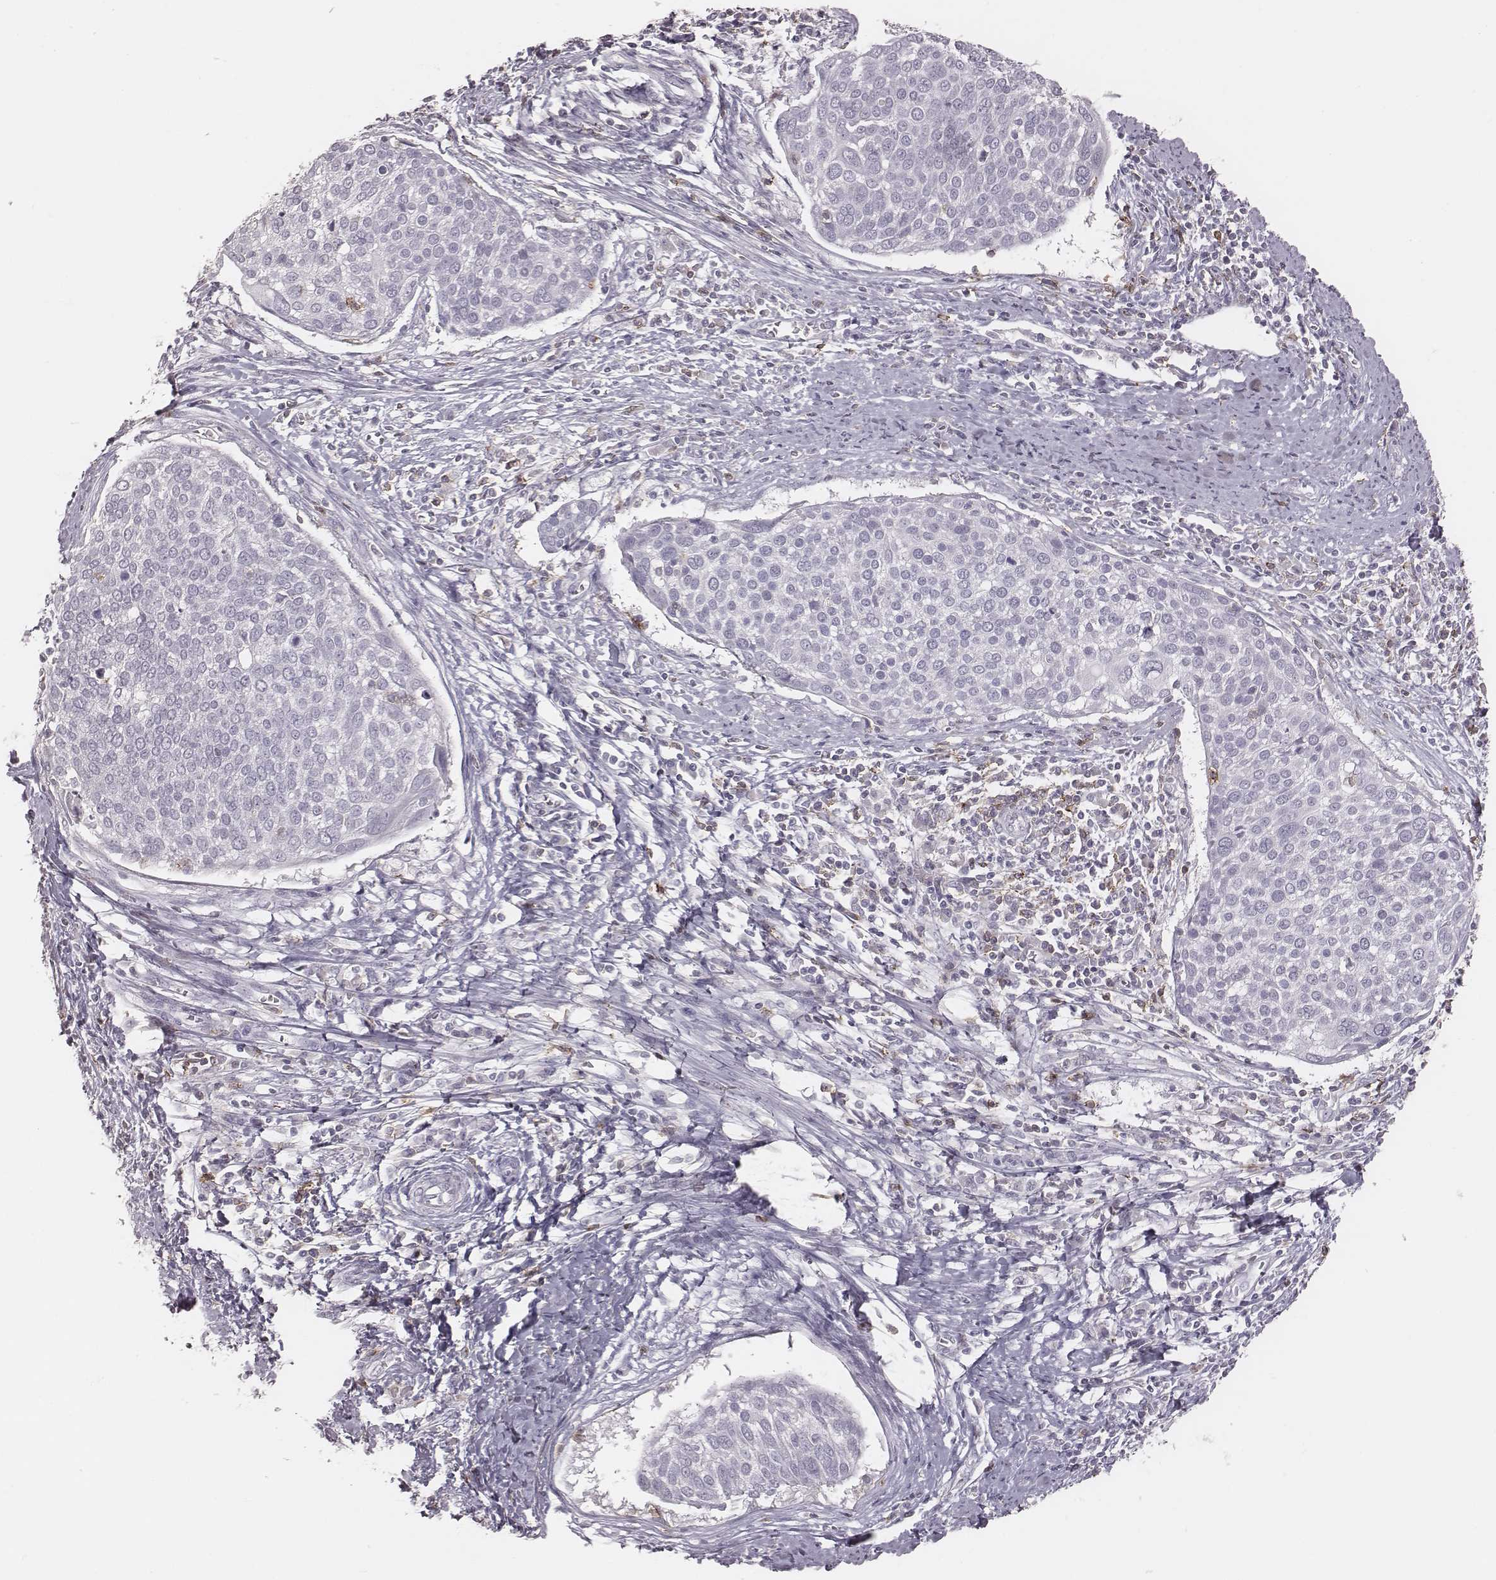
{"staining": {"intensity": "negative", "quantity": "none", "location": "none"}, "tissue": "cervical cancer", "cell_type": "Tumor cells", "image_type": "cancer", "snomed": [{"axis": "morphology", "description": "Squamous cell carcinoma, NOS"}, {"axis": "topography", "description": "Cervix"}], "caption": "Tumor cells are negative for brown protein staining in cervical cancer (squamous cell carcinoma).", "gene": "PDCD1", "patient": {"sex": "female", "age": 39}}